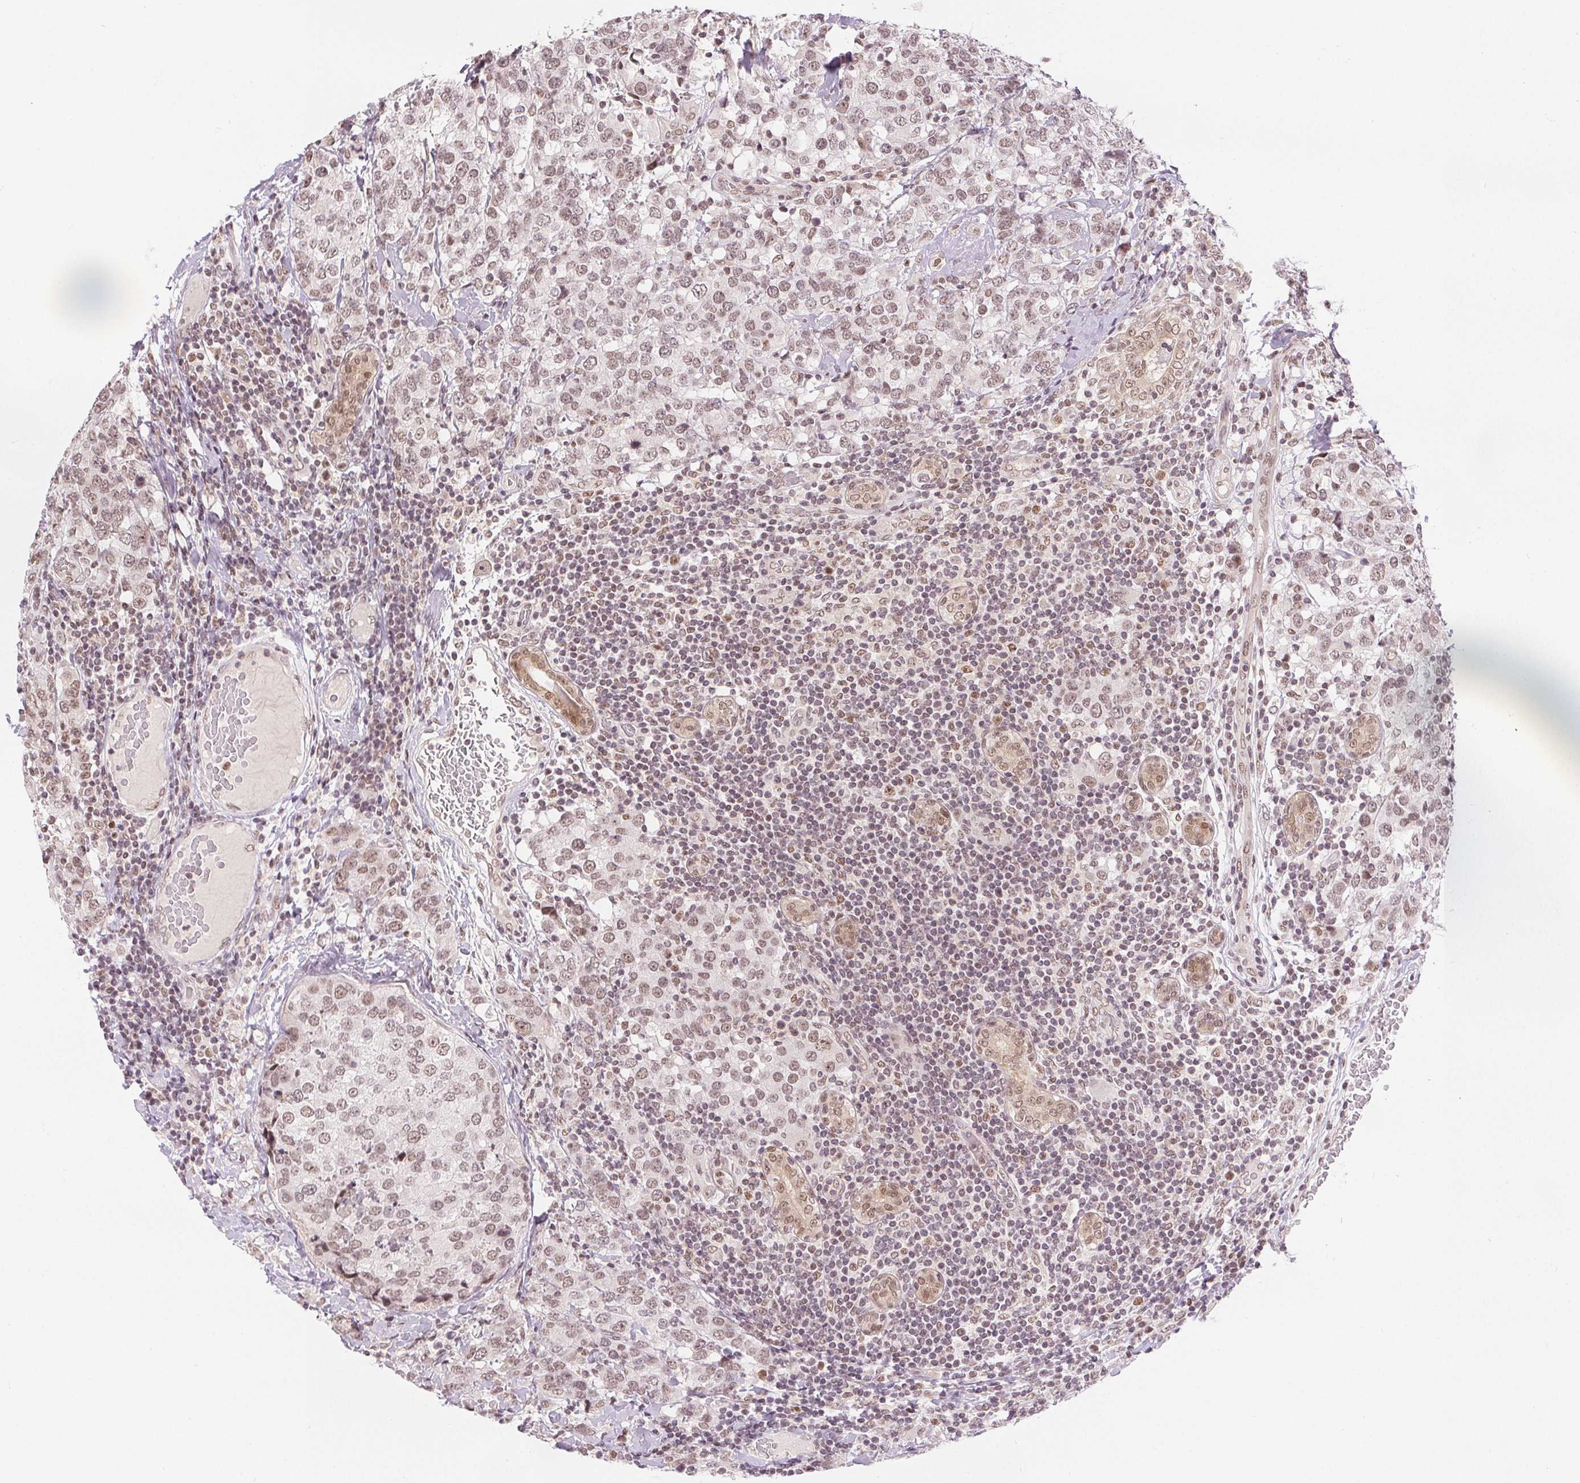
{"staining": {"intensity": "weak", "quantity": ">75%", "location": "nuclear"}, "tissue": "breast cancer", "cell_type": "Tumor cells", "image_type": "cancer", "snomed": [{"axis": "morphology", "description": "Lobular carcinoma"}, {"axis": "topography", "description": "Breast"}], "caption": "The immunohistochemical stain labels weak nuclear staining in tumor cells of breast cancer (lobular carcinoma) tissue.", "gene": "DEK", "patient": {"sex": "female", "age": 59}}